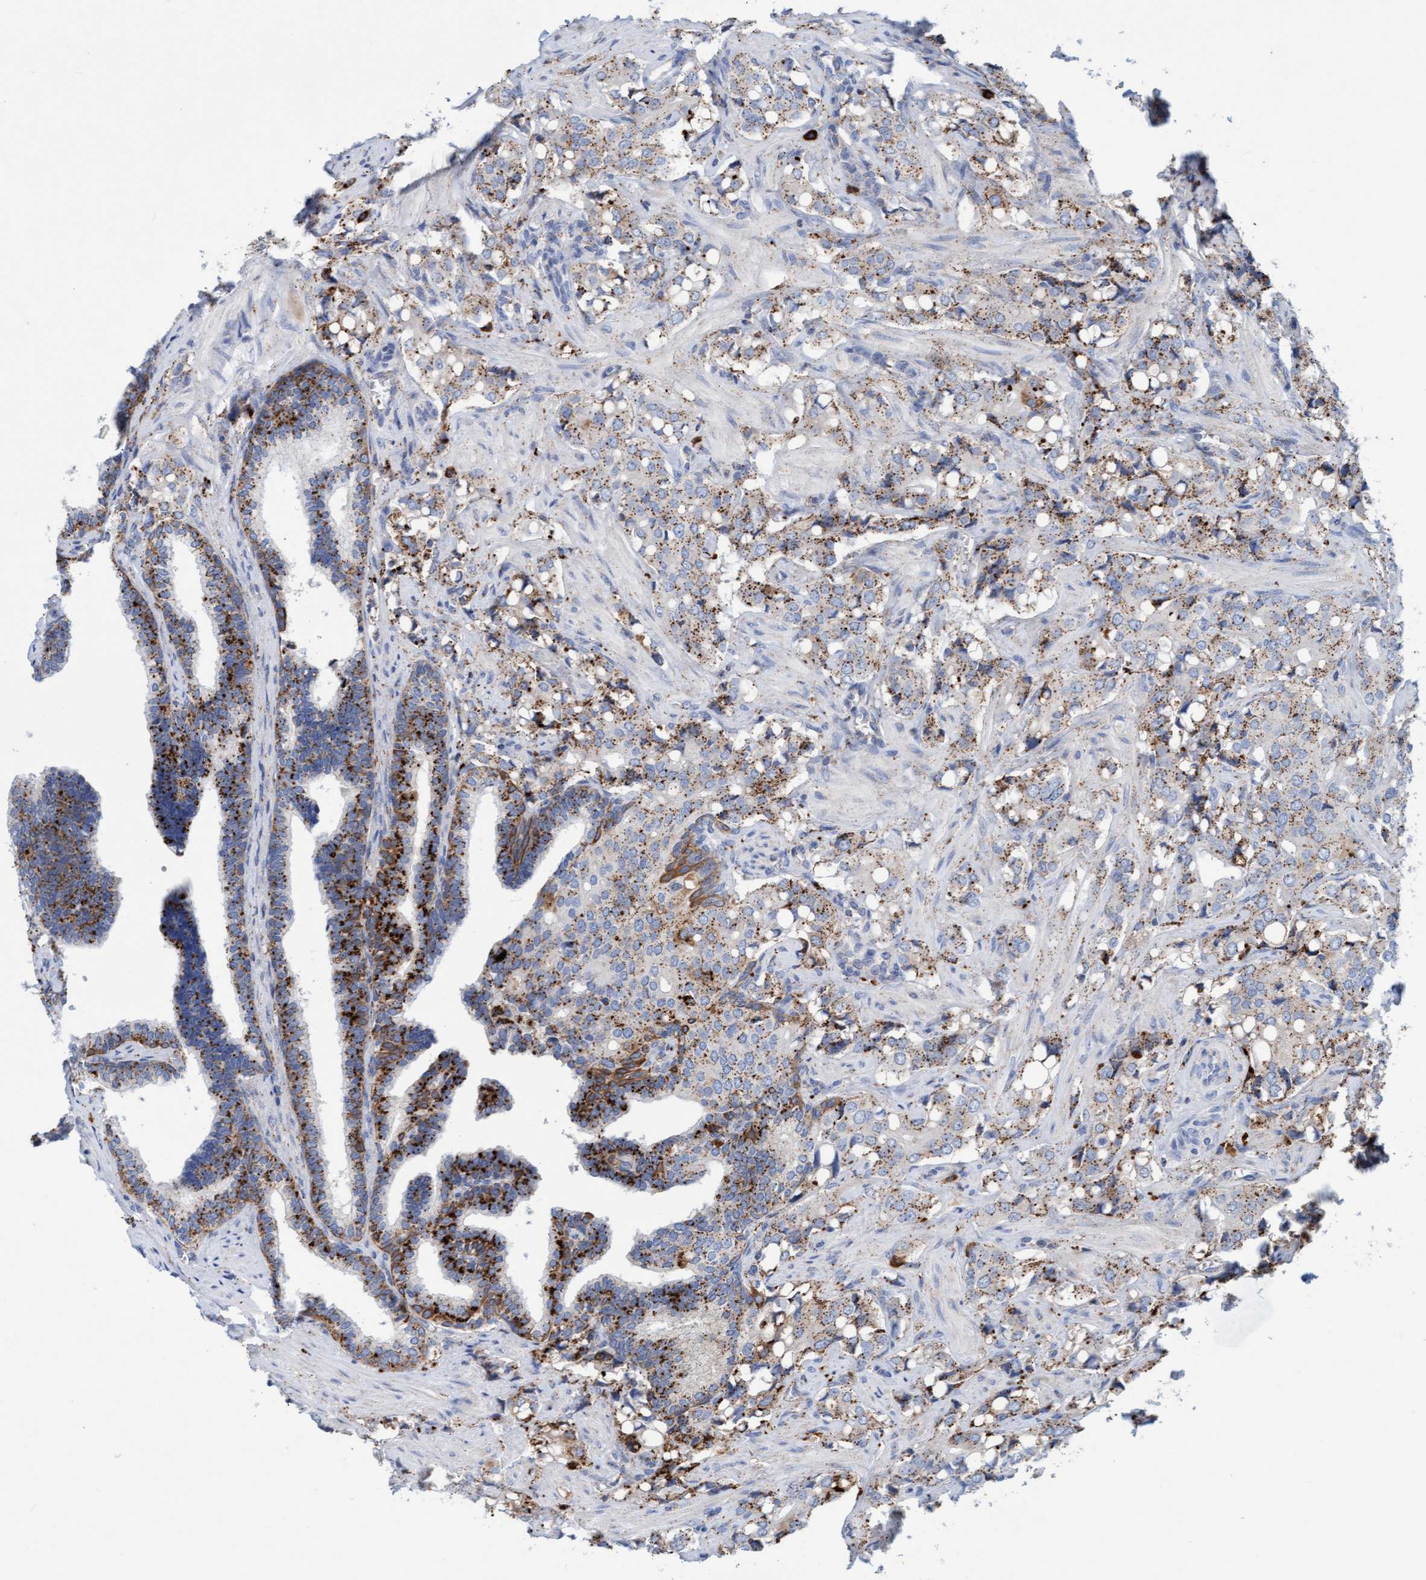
{"staining": {"intensity": "moderate", "quantity": ">75%", "location": "cytoplasmic/membranous"}, "tissue": "prostate cancer", "cell_type": "Tumor cells", "image_type": "cancer", "snomed": [{"axis": "morphology", "description": "Adenocarcinoma, High grade"}, {"axis": "topography", "description": "Prostate"}], "caption": "This photomicrograph displays prostate high-grade adenocarcinoma stained with immunohistochemistry to label a protein in brown. The cytoplasmic/membranous of tumor cells show moderate positivity for the protein. Nuclei are counter-stained blue.", "gene": "SGSH", "patient": {"sex": "male", "age": 52}}